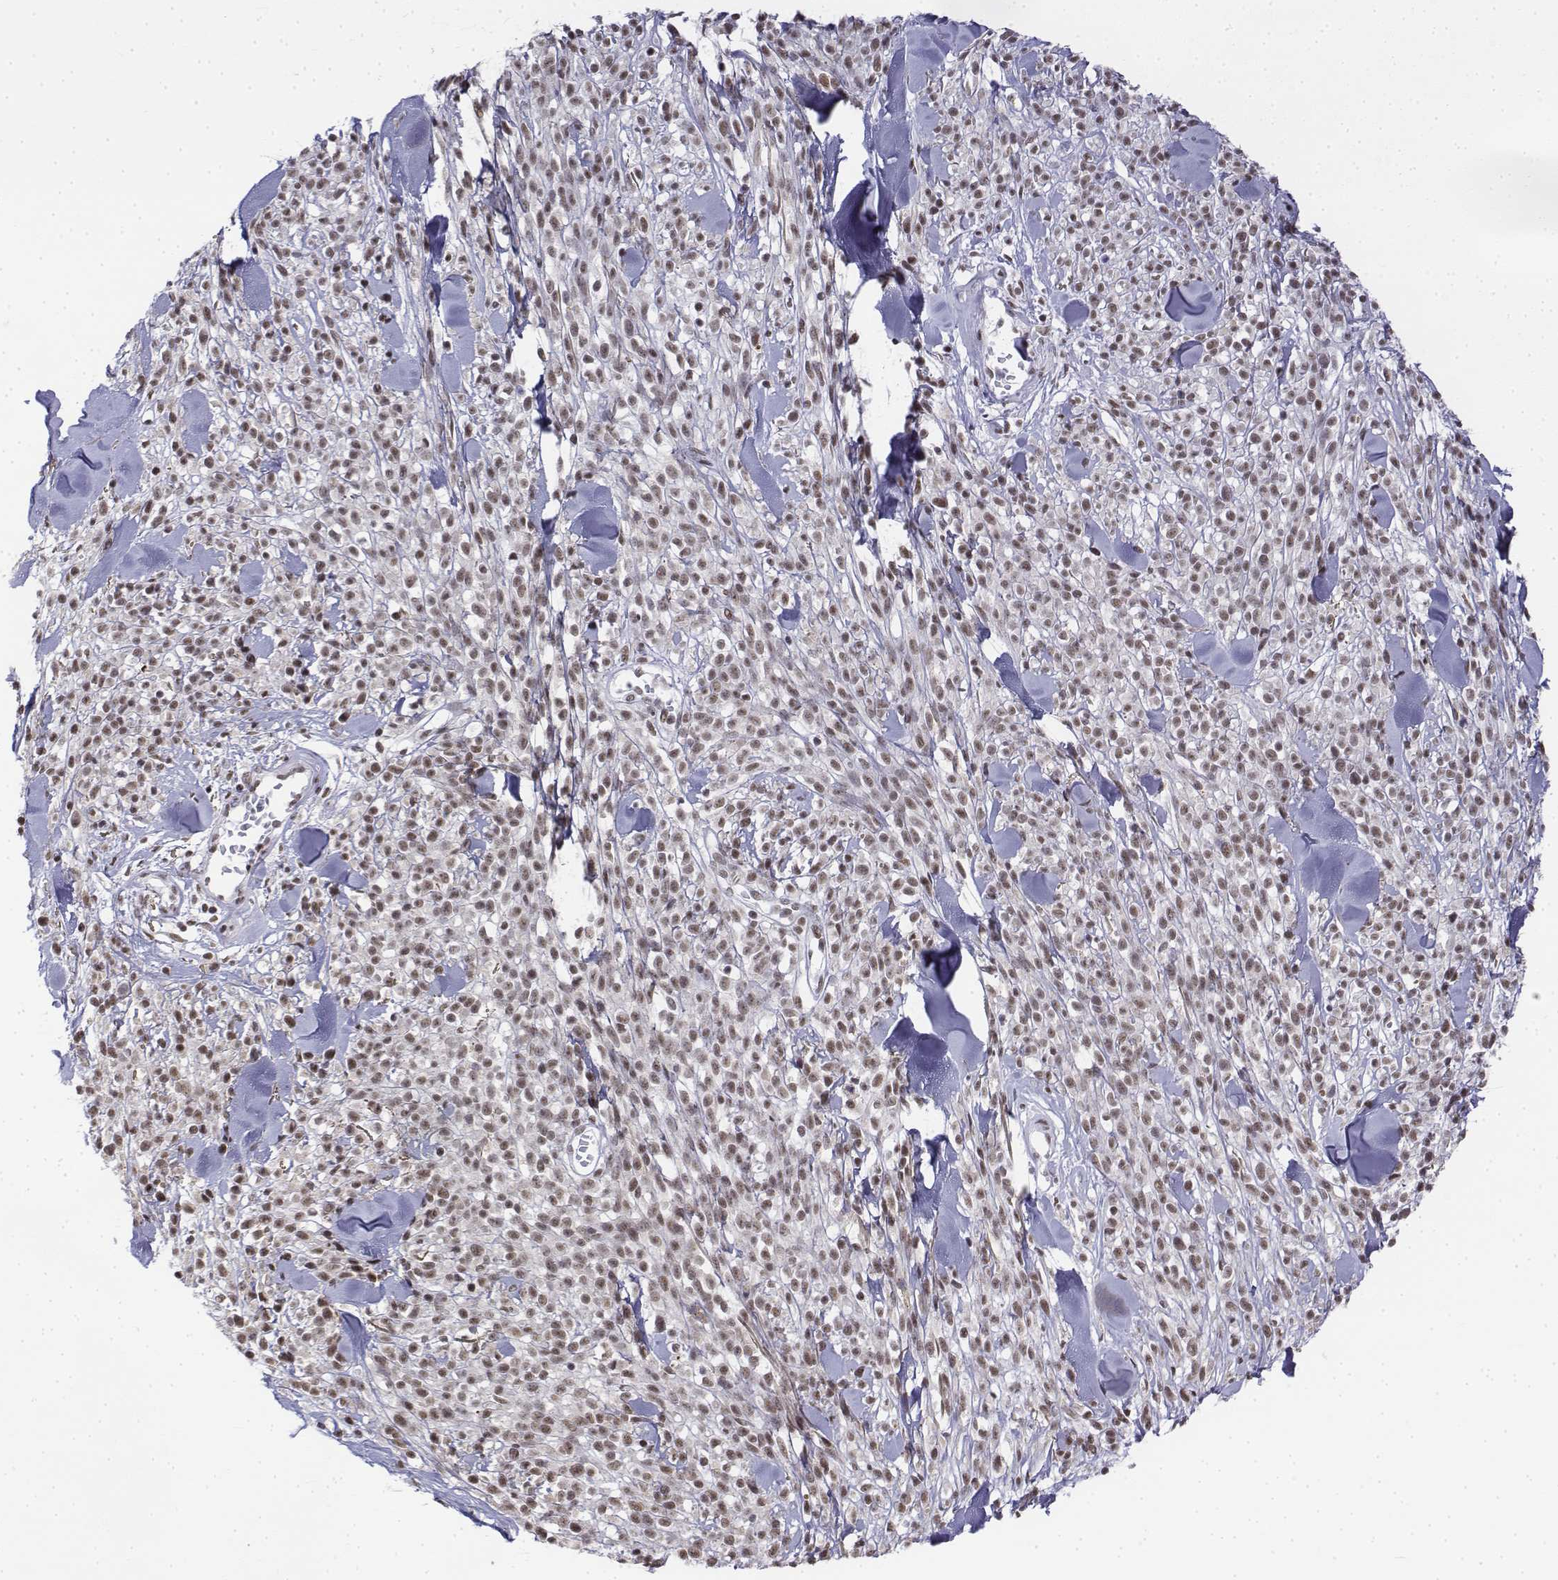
{"staining": {"intensity": "moderate", "quantity": ">75%", "location": "nuclear"}, "tissue": "melanoma", "cell_type": "Tumor cells", "image_type": "cancer", "snomed": [{"axis": "morphology", "description": "Malignant melanoma, NOS"}, {"axis": "topography", "description": "Skin"}, {"axis": "topography", "description": "Skin of trunk"}], "caption": "Moderate nuclear protein staining is identified in about >75% of tumor cells in melanoma.", "gene": "SETD1A", "patient": {"sex": "male", "age": 74}}